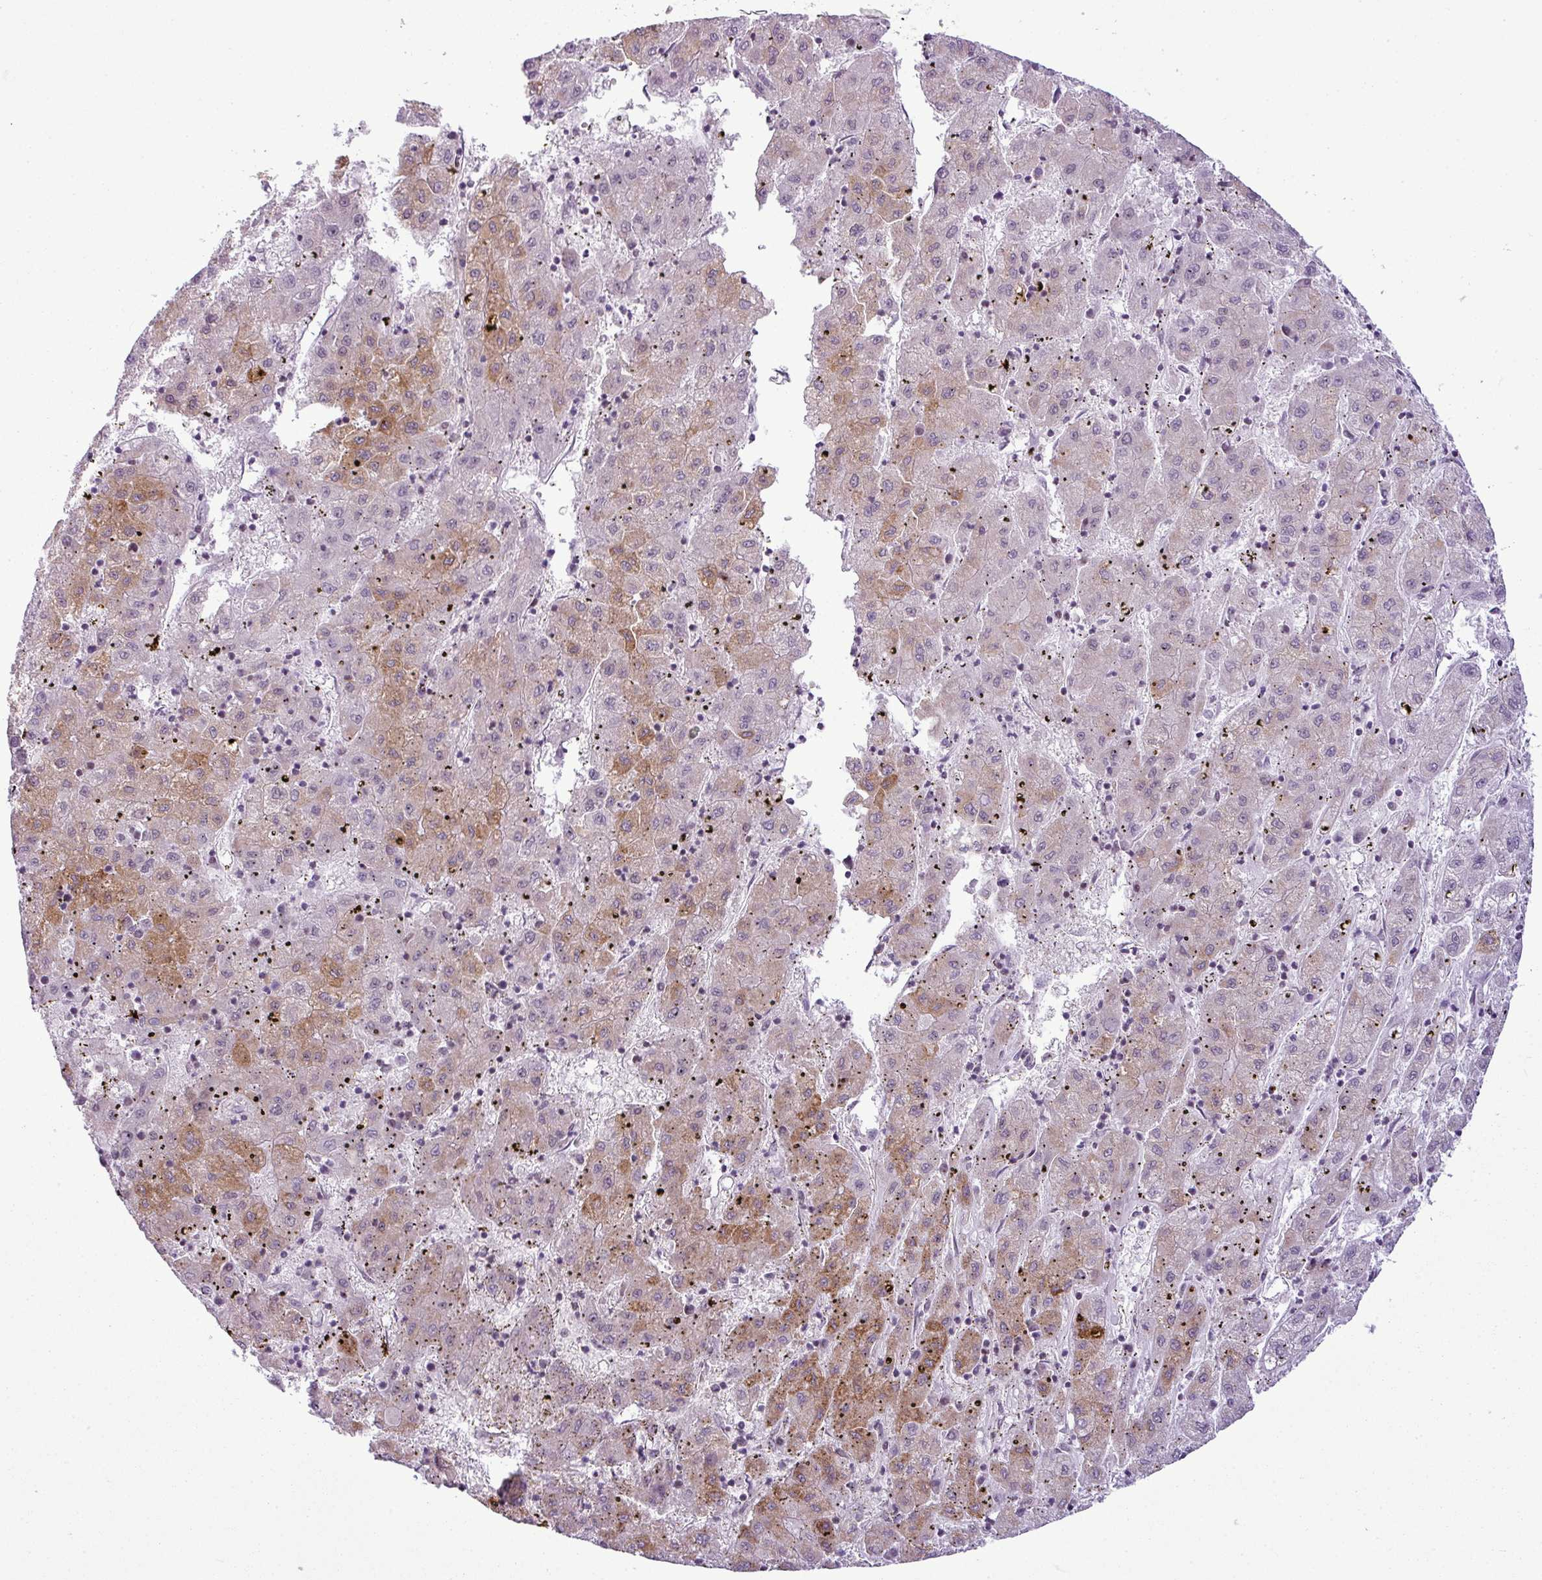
{"staining": {"intensity": "moderate", "quantity": "25%-75%", "location": "cytoplasmic/membranous"}, "tissue": "liver cancer", "cell_type": "Tumor cells", "image_type": "cancer", "snomed": [{"axis": "morphology", "description": "Carcinoma, Hepatocellular, NOS"}, {"axis": "topography", "description": "Liver"}], "caption": "Liver hepatocellular carcinoma stained with a protein marker shows moderate staining in tumor cells.", "gene": "ARL6IP4", "patient": {"sex": "male", "age": 72}}